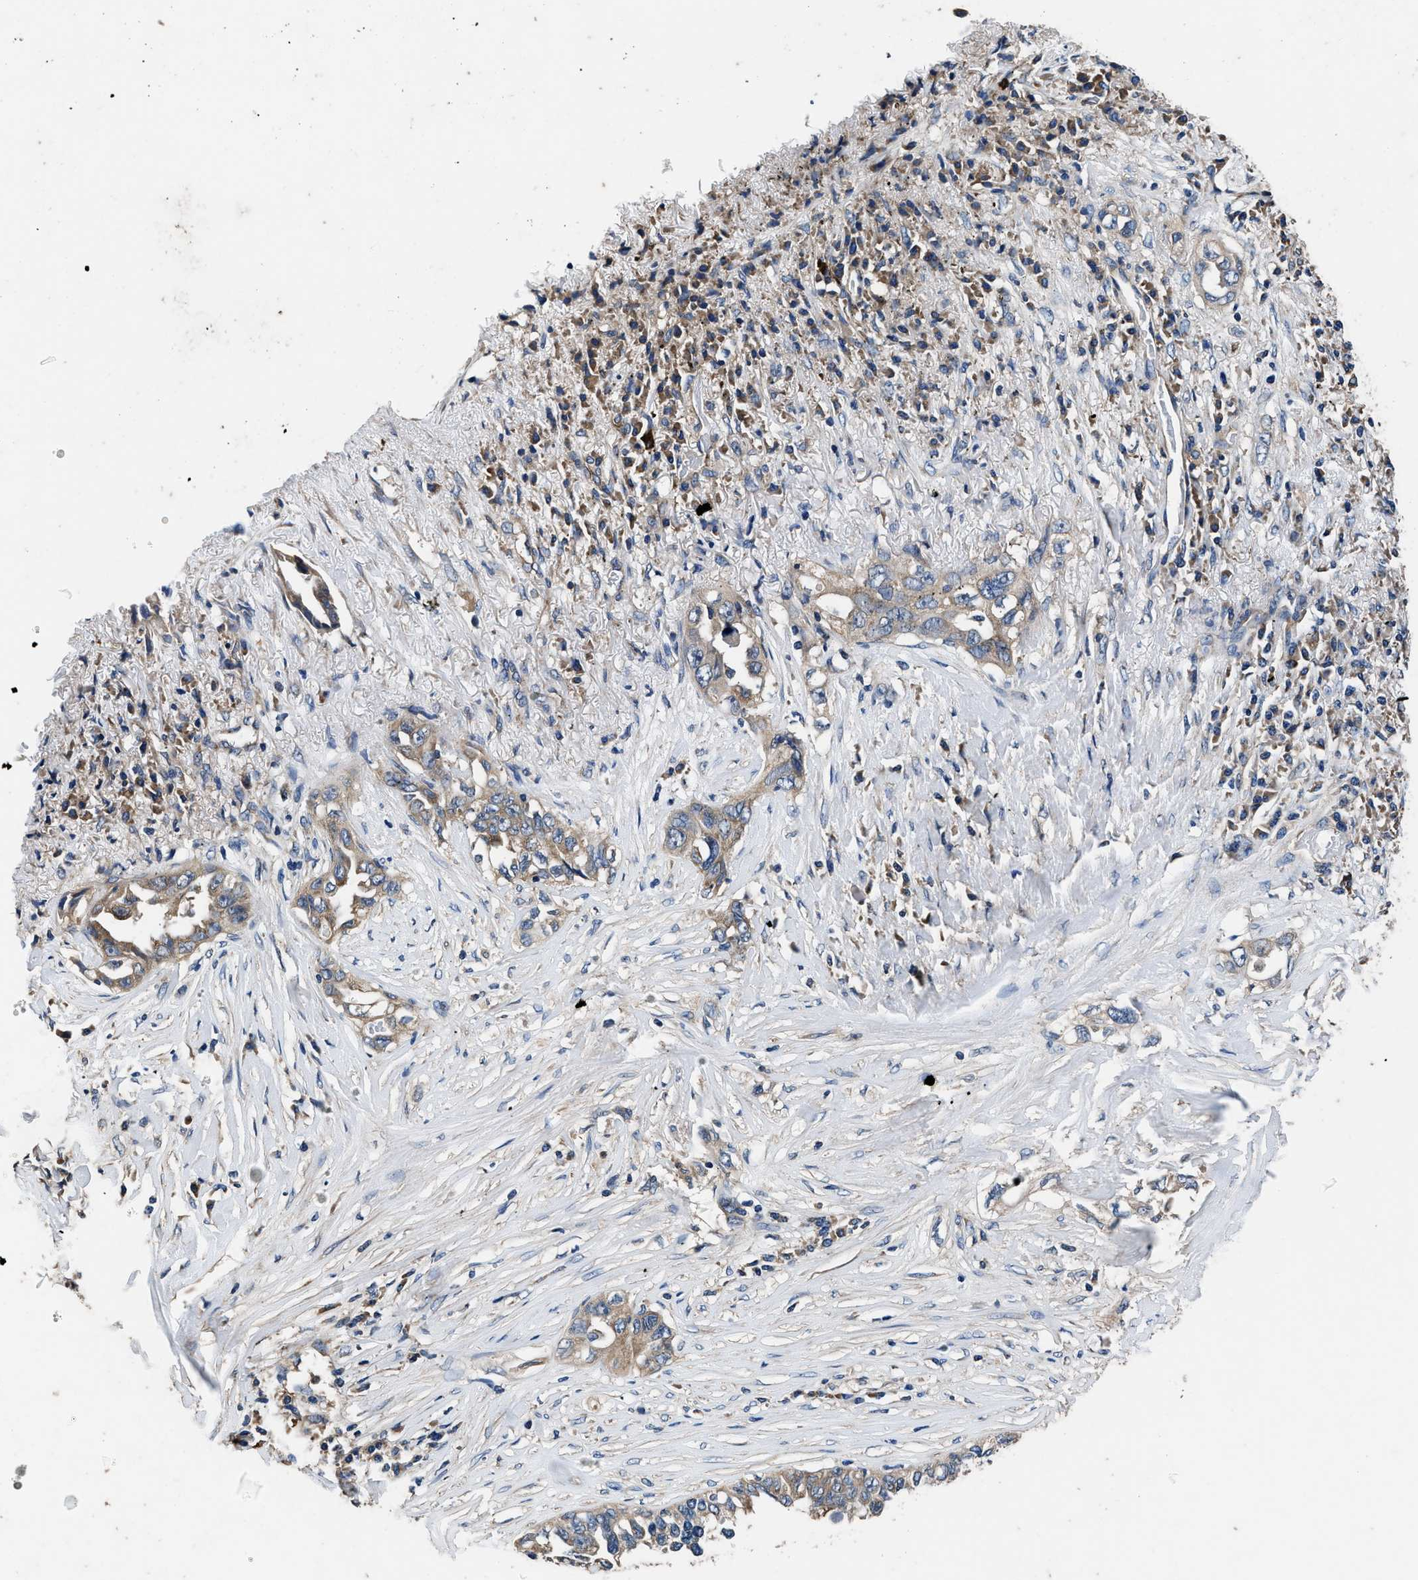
{"staining": {"intensity": "weak", "quantity": ">75%", "location": "cytoplasmic/membranous"}, "tissue": "lung cancer", "cell_type": "Tumor cells", "image_type": "cancer", "snomed": [{"axis": "morphology", "description": "Adenocarcinoma, NOS"}, {"axis": "topography", "description": "Lung"}], "caption": "Immunohistochemical staining of human lung cancer (adenocarcinoma) demonstrates low levels of weak cytoplasmic/membranous protein positivity in about >75% of tumor cells. (Brightfield microscopy of DAB IHC at high magnification).", "gene": "DHRS7B", "patient": {"sex": "female", "age": 51}}